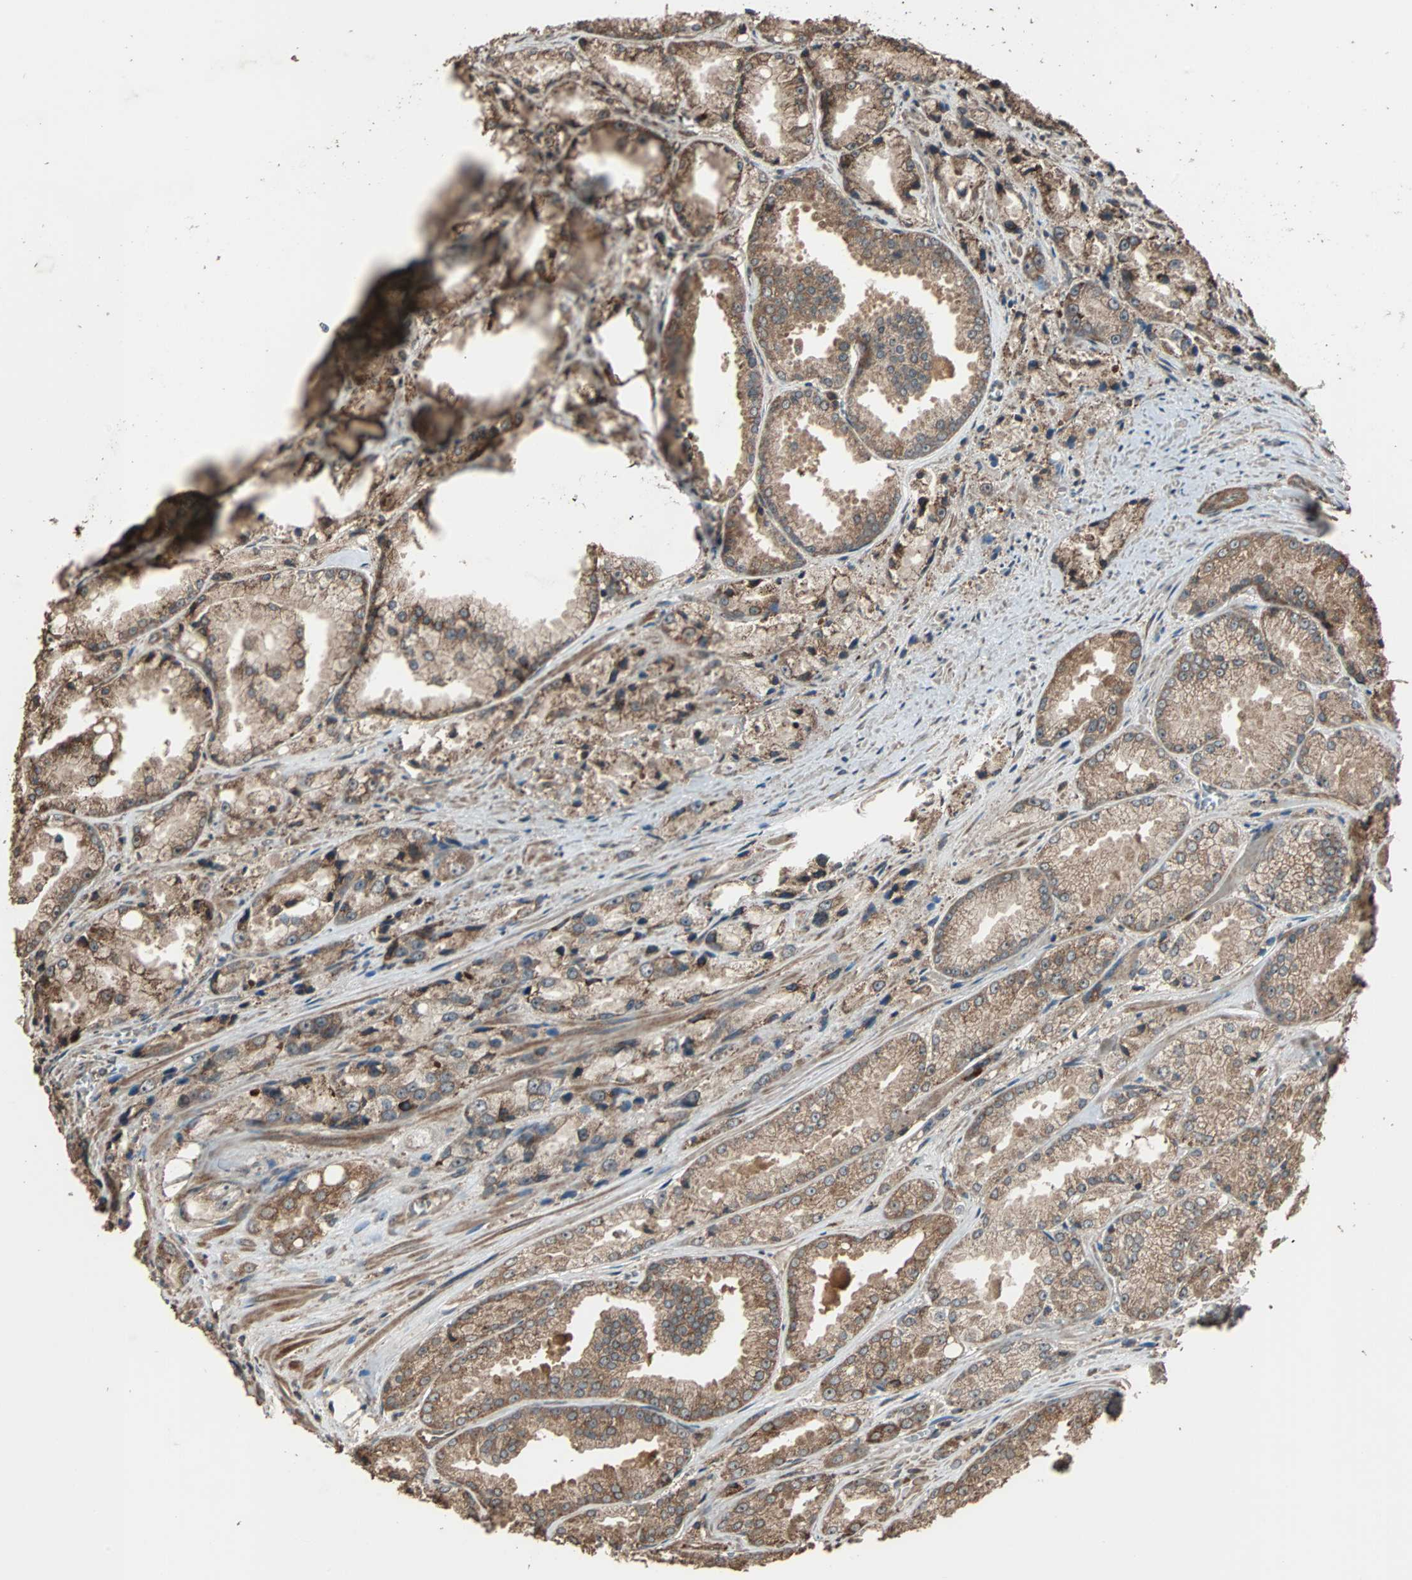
{"staining": {"intensity": "moderate", "quantity": ">75%", "location": "cytoplasmic/membranous"}, "tissue": "prostate cancer", "cell_type": "Tumor cells", "image_type": "cancer", "snomed": [{"axis": "morphology", "description": "Adenocarcinoma, Low grade"}, {"axis": "topography", "description": "Prostate"}], "caption": "There is medium levels of moderate cytoplasmic/membranous positivity in tumor cells of prostate low-grade adenocarcinoma, as demonstrated by immunohistochemical staining (brown color).", "gene": "LAMTOR5", "patient": {"sex": "male", "age": 64}}